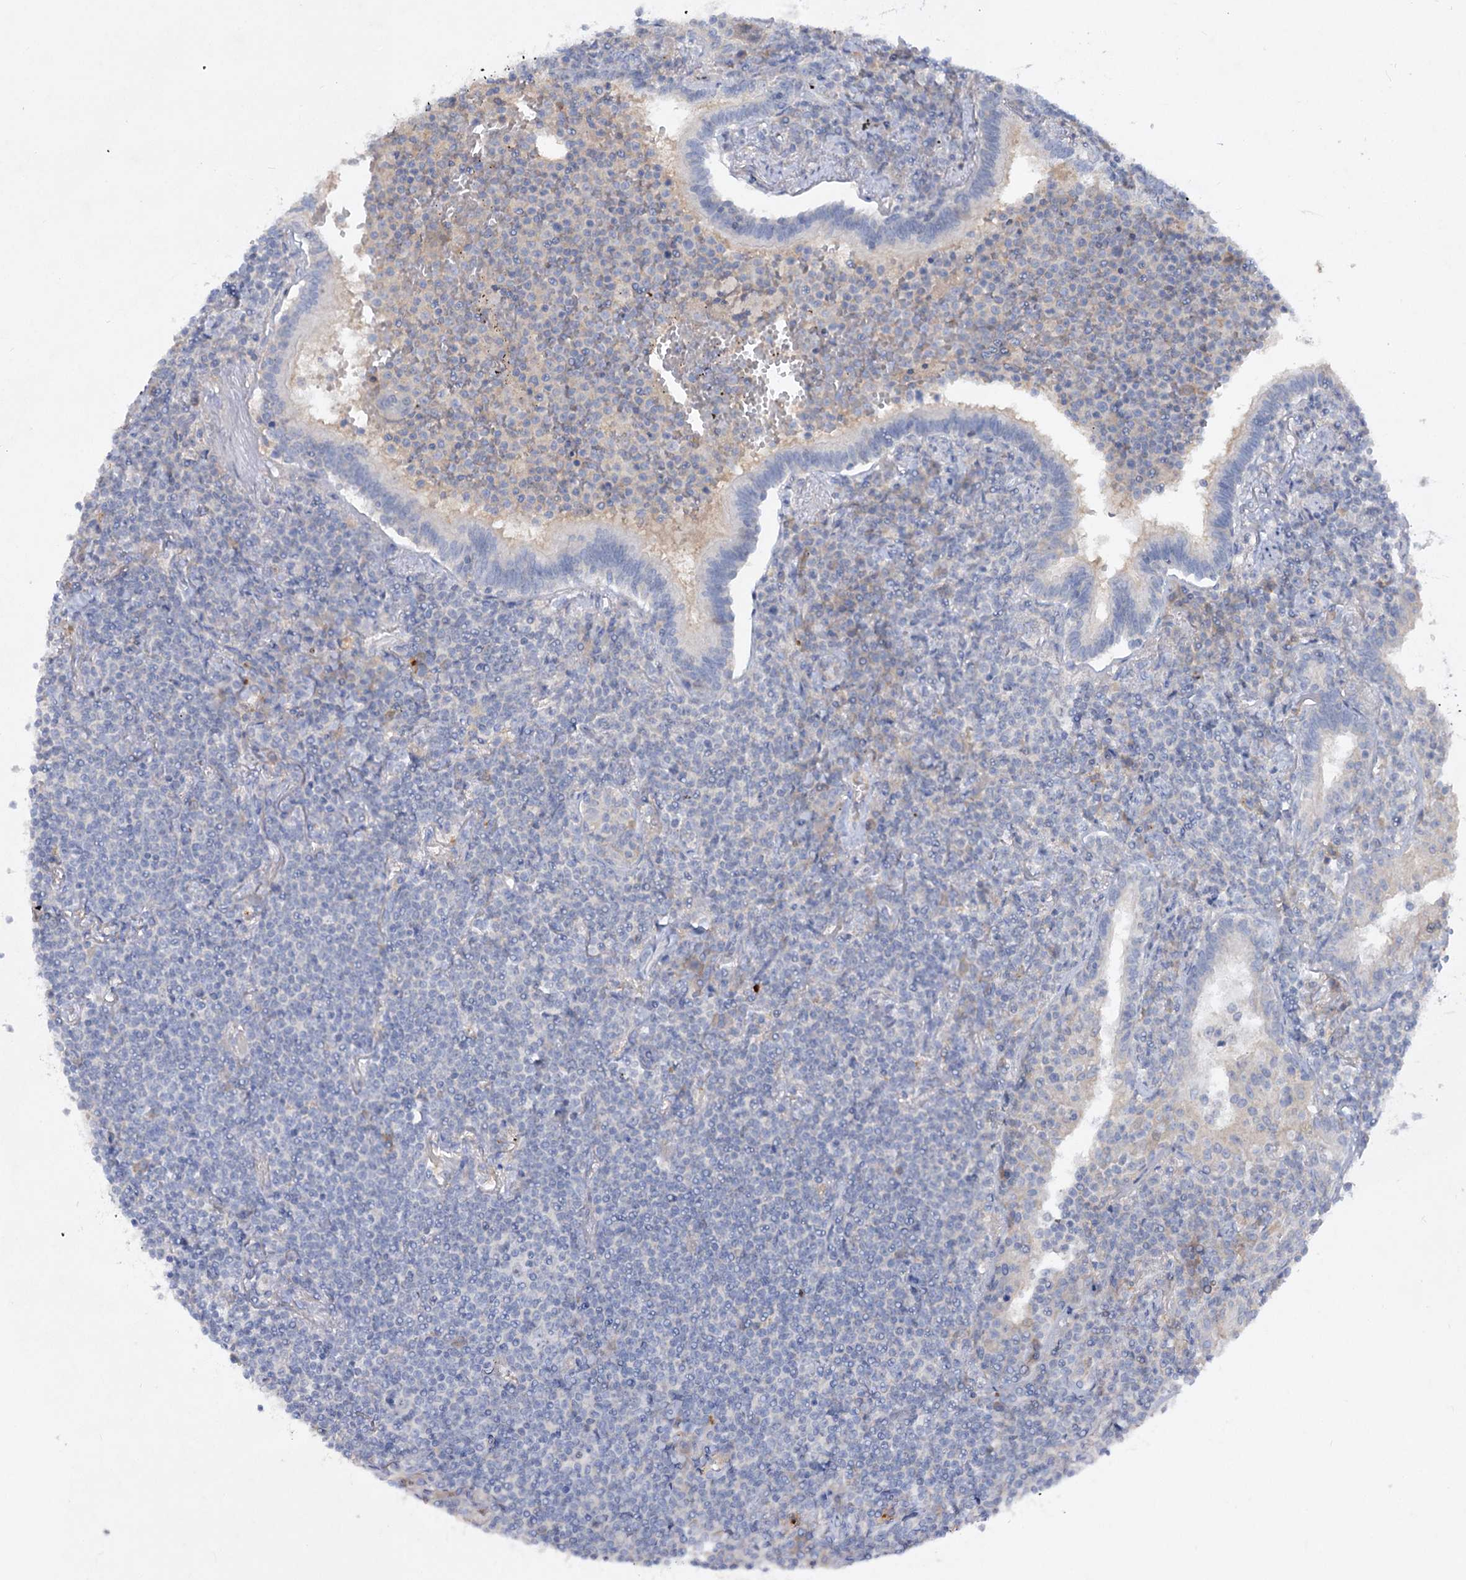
{"staining": {"intensity": "negative", "quantity": "none", "location": "none"}, "tissue": "lymphoma", "cell_type": "Tumor cells", "image_type": "cancer", "snomed": [{"axis": "morphology", "description": "Malignant lymphoma, non-Hodgkin's type, Low grade"}, {"axis": "topography", "description": "Lung"}], "caption": "Immunohistochemistry (IHC) photomicrograph of malignant lymphoma, non-Hodgkin's type (low-grade) stained for a protein (brown), which exhibits no staining in tumor cells. The staining was performed using DAB (3,3'-diaminobenzidine) to visualize the protein expression in brown, while the nuclei were stained in blue with hematoxylin (Magnification: 20x).", "gene": "ATP4A", "patient": {"sex": "female", "age": 71}}